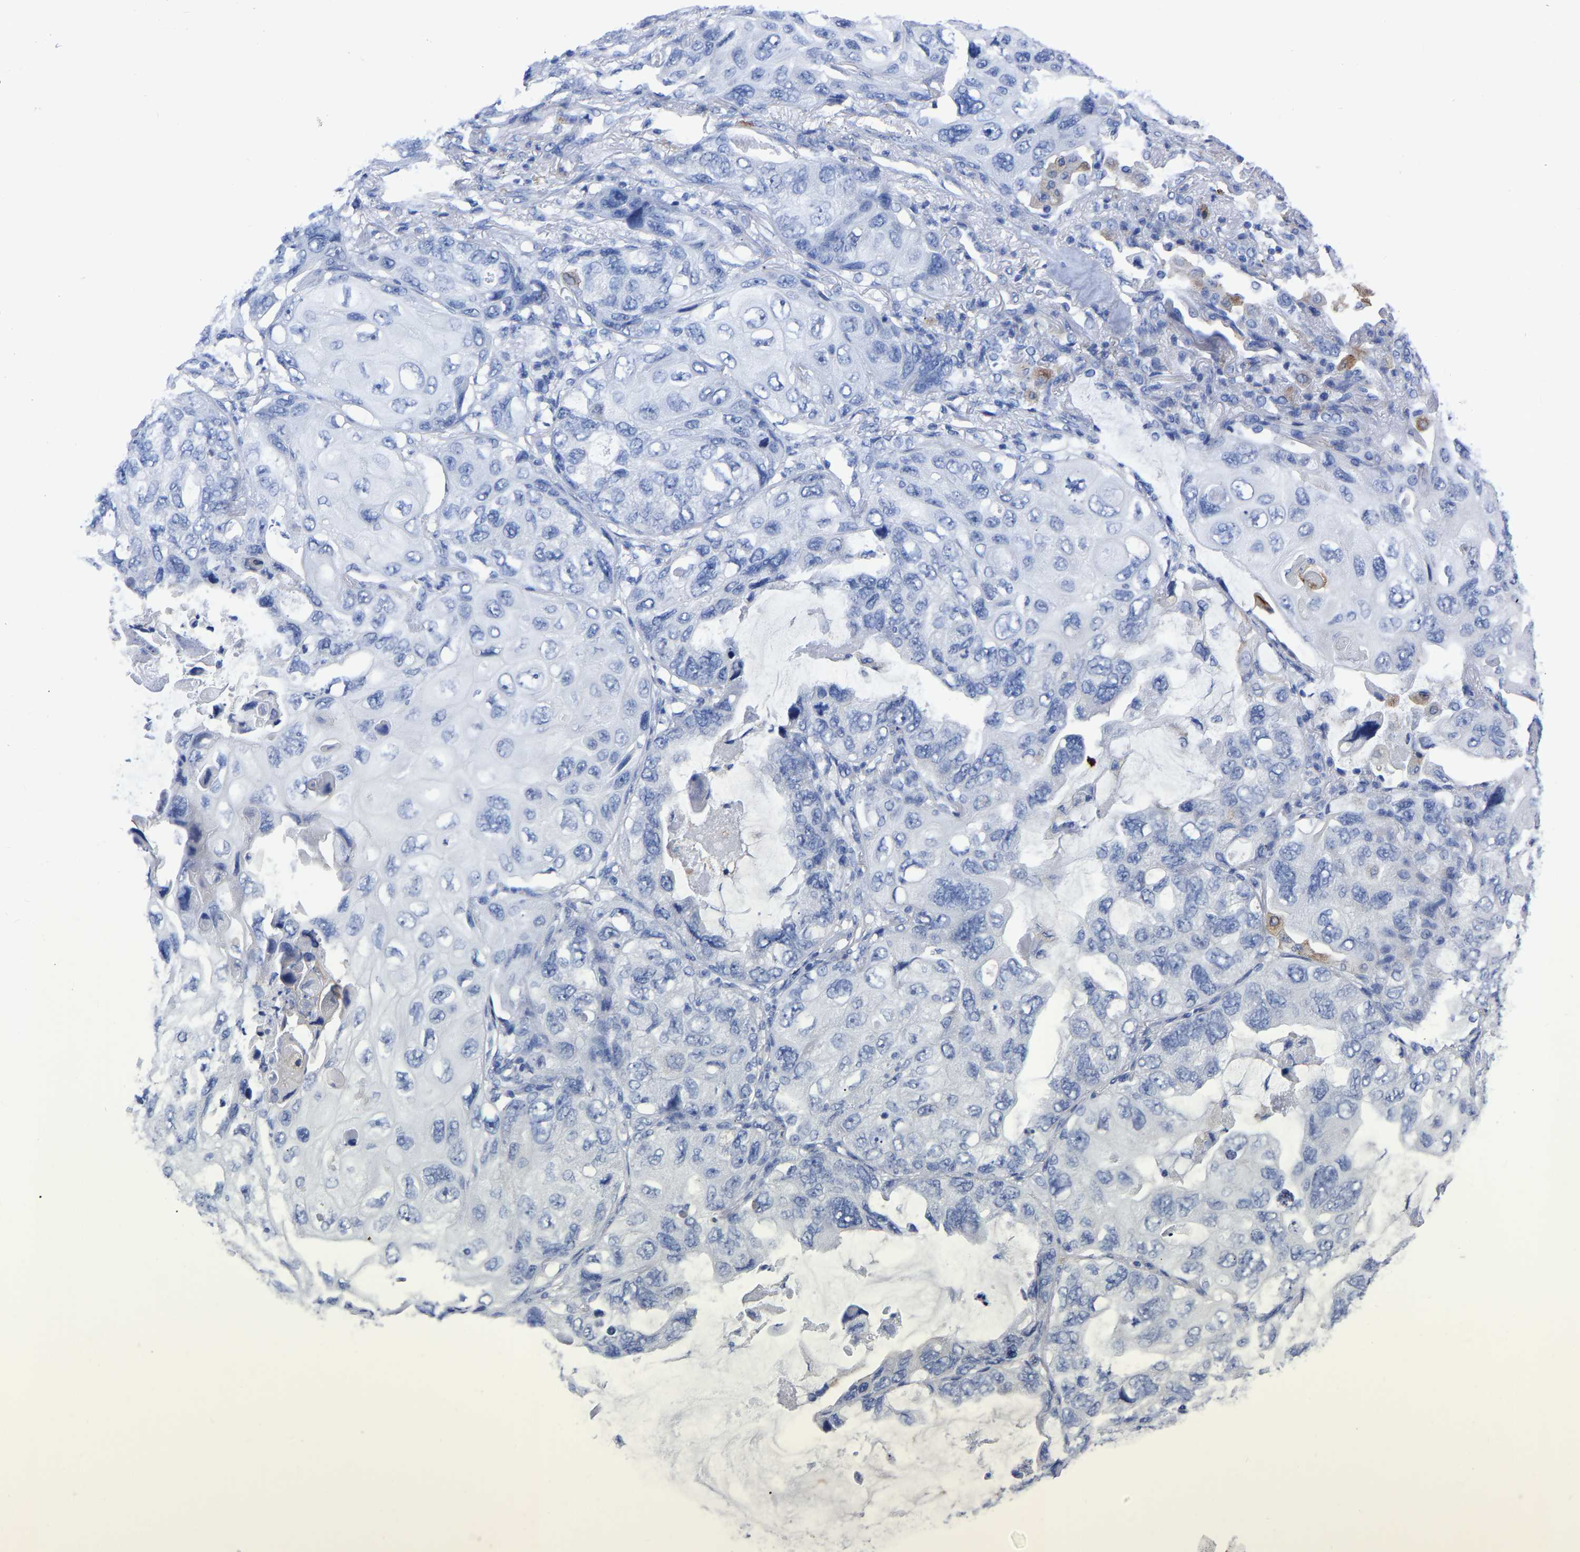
{"staining": {"intensity": "negative", "quantity": "none", "location": "none"}, "tissue": "lung cancer", "cell_type": "Tumor cells", "image_type": "cancer", "snomed": [{"axis": "morphology", "description": "Squamous cell carcinoma, NOS"}, {"axis": "topography", "description": "Lung"}], "caption": "Micrograph shows no protein positivity in tumor cells of lung squamous cell carcinoma tissue.", "gene": "ANXA13", "patient": {"sex": "female", "age": 73}}